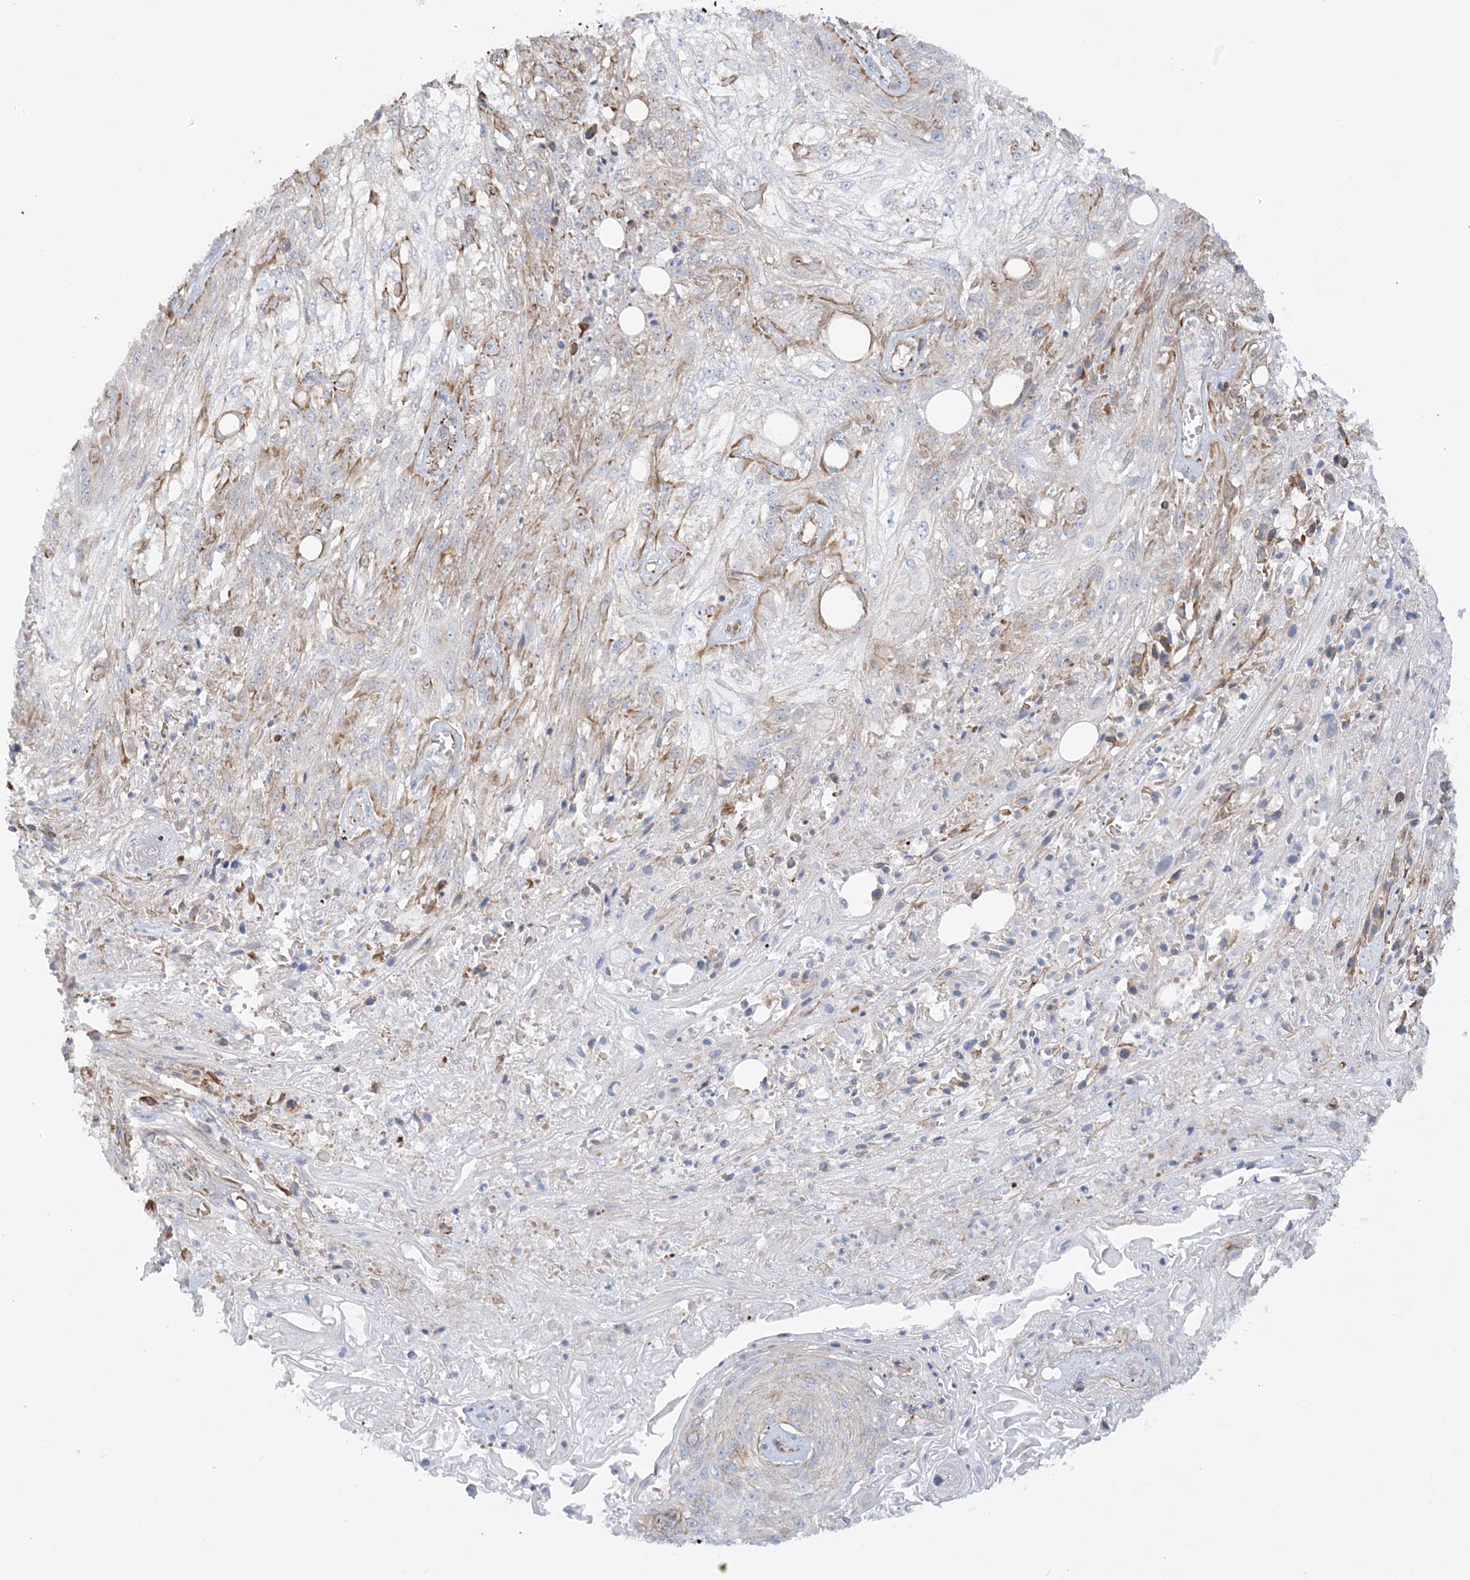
{"staining": {"intensity": "negative", "quantity": "none", "location": "none"}, "tissue": "skin cancer", "cell_type": "Tumor cells", "image_type": "cancer", "snomed": [{"axis": "morphology", "description": "Squamous cell carcinoma, NOS"}, {"axis": "morphology", "description": "Squamous cell carcinoma, metastatic, NOS"}, {"axis": "topography", "description": "Skin"}, {"axis": "topography", "description": "Lymph node"}], "caption": "Immunohistochemistry (IHC) histopathology image of metastatic squamous cell carcinoma (skin) stained for a protein (brown), which exhibits no staining in tumor cells.", "gene": "SCLT1", "patient": {"sex": "male", "age": 75}}